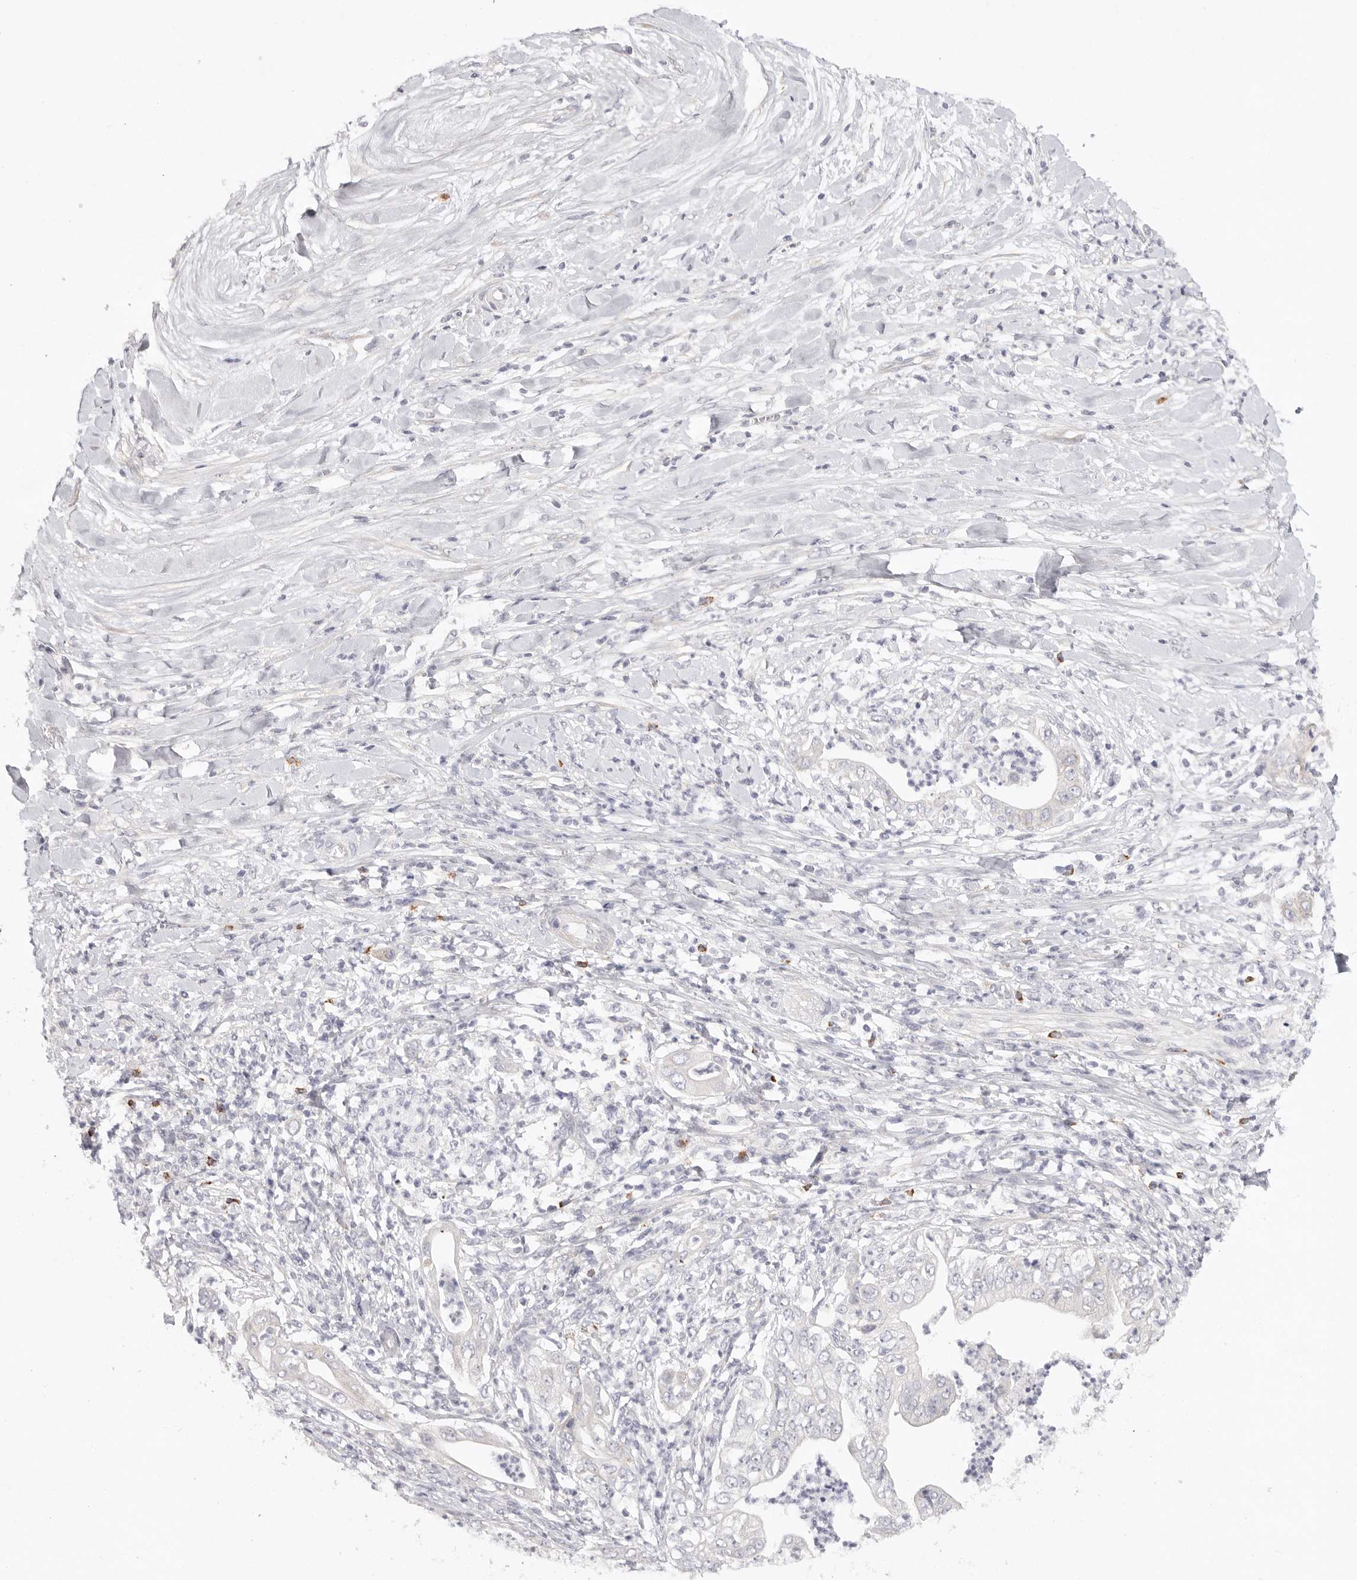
{"staining": {"intensity": "negative", "quantity": "none", "location": "none"}, "tissue": "pancreatic cancer", "cell_type": "Tumor cells", "image_type": "cancer", "snomed": [{"axis": "morphology", "description": "Adenocarcinoma, NOS"}, {"axis": "topography", "description": "Pancreas"}], "caption": "This is a histopathology image of immunohistochemistry (IHC) staining of adenocarcinoma (pancreatic), which shows no positivity in tumor cells.", "gene": "ELP3", "patient": {"sex": "female", "age": 78}}